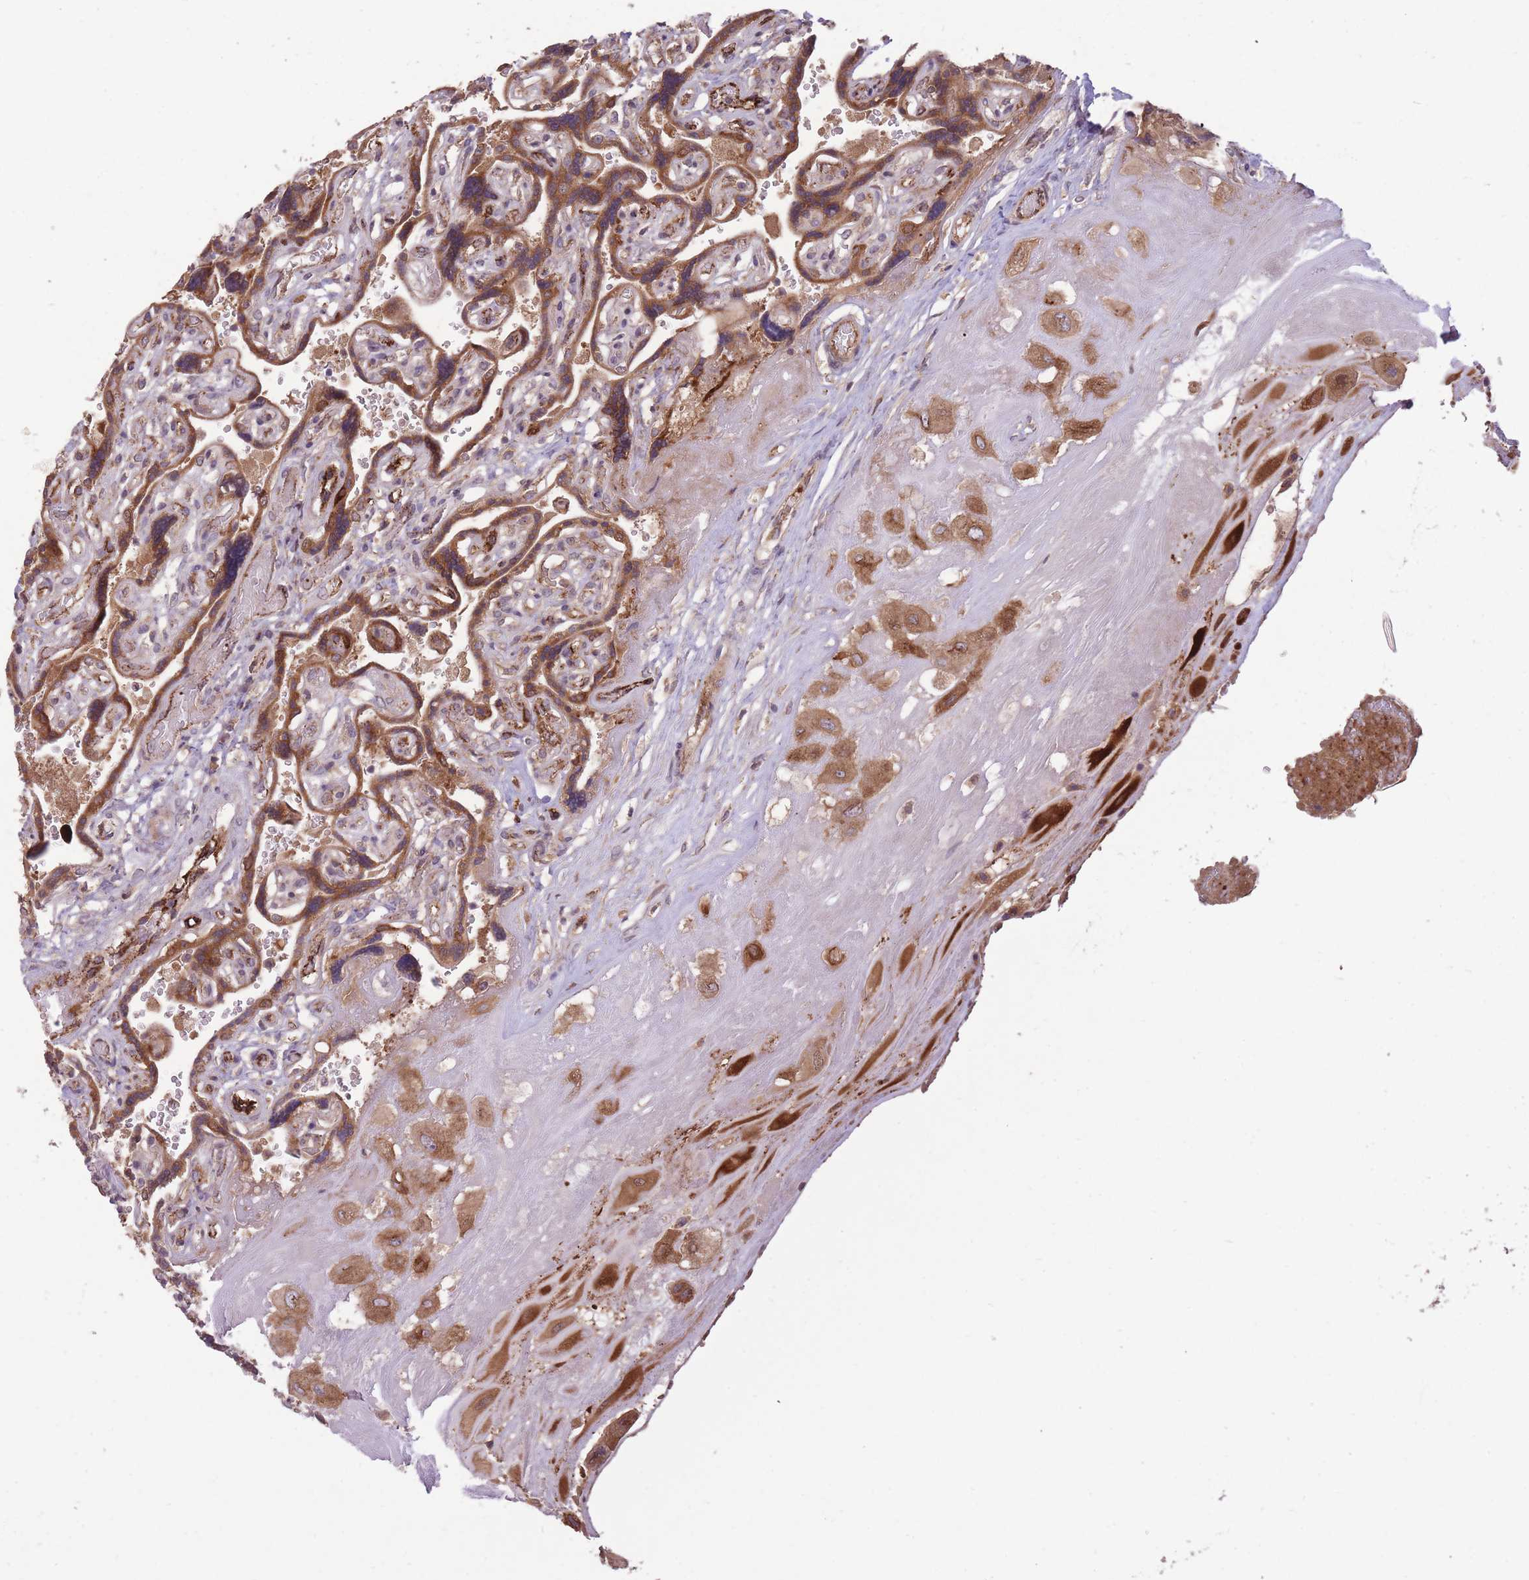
{"staining": {"intensity": "moderate", "quantity": ">75%", "location": "cytoplasmic/membranous"}, "tissue": "placenta", "cell_type": "Decidual cells", "image_type": "normal", "snomed": [{"axis": "morphology", "description": "Normal tissue, NOS"}, {"axis": "topography", "description": "Placenta"}], "caption": "Brown immunohistochemical staining in benign placenta shows moderate cytoplasmic/membranous positivity in approximately >75% of decidual cells. (DAB IHC with brightfield microscopy, high magnification).", "gene": "CISH", "patient": {"sex": "female", "age": 32}}